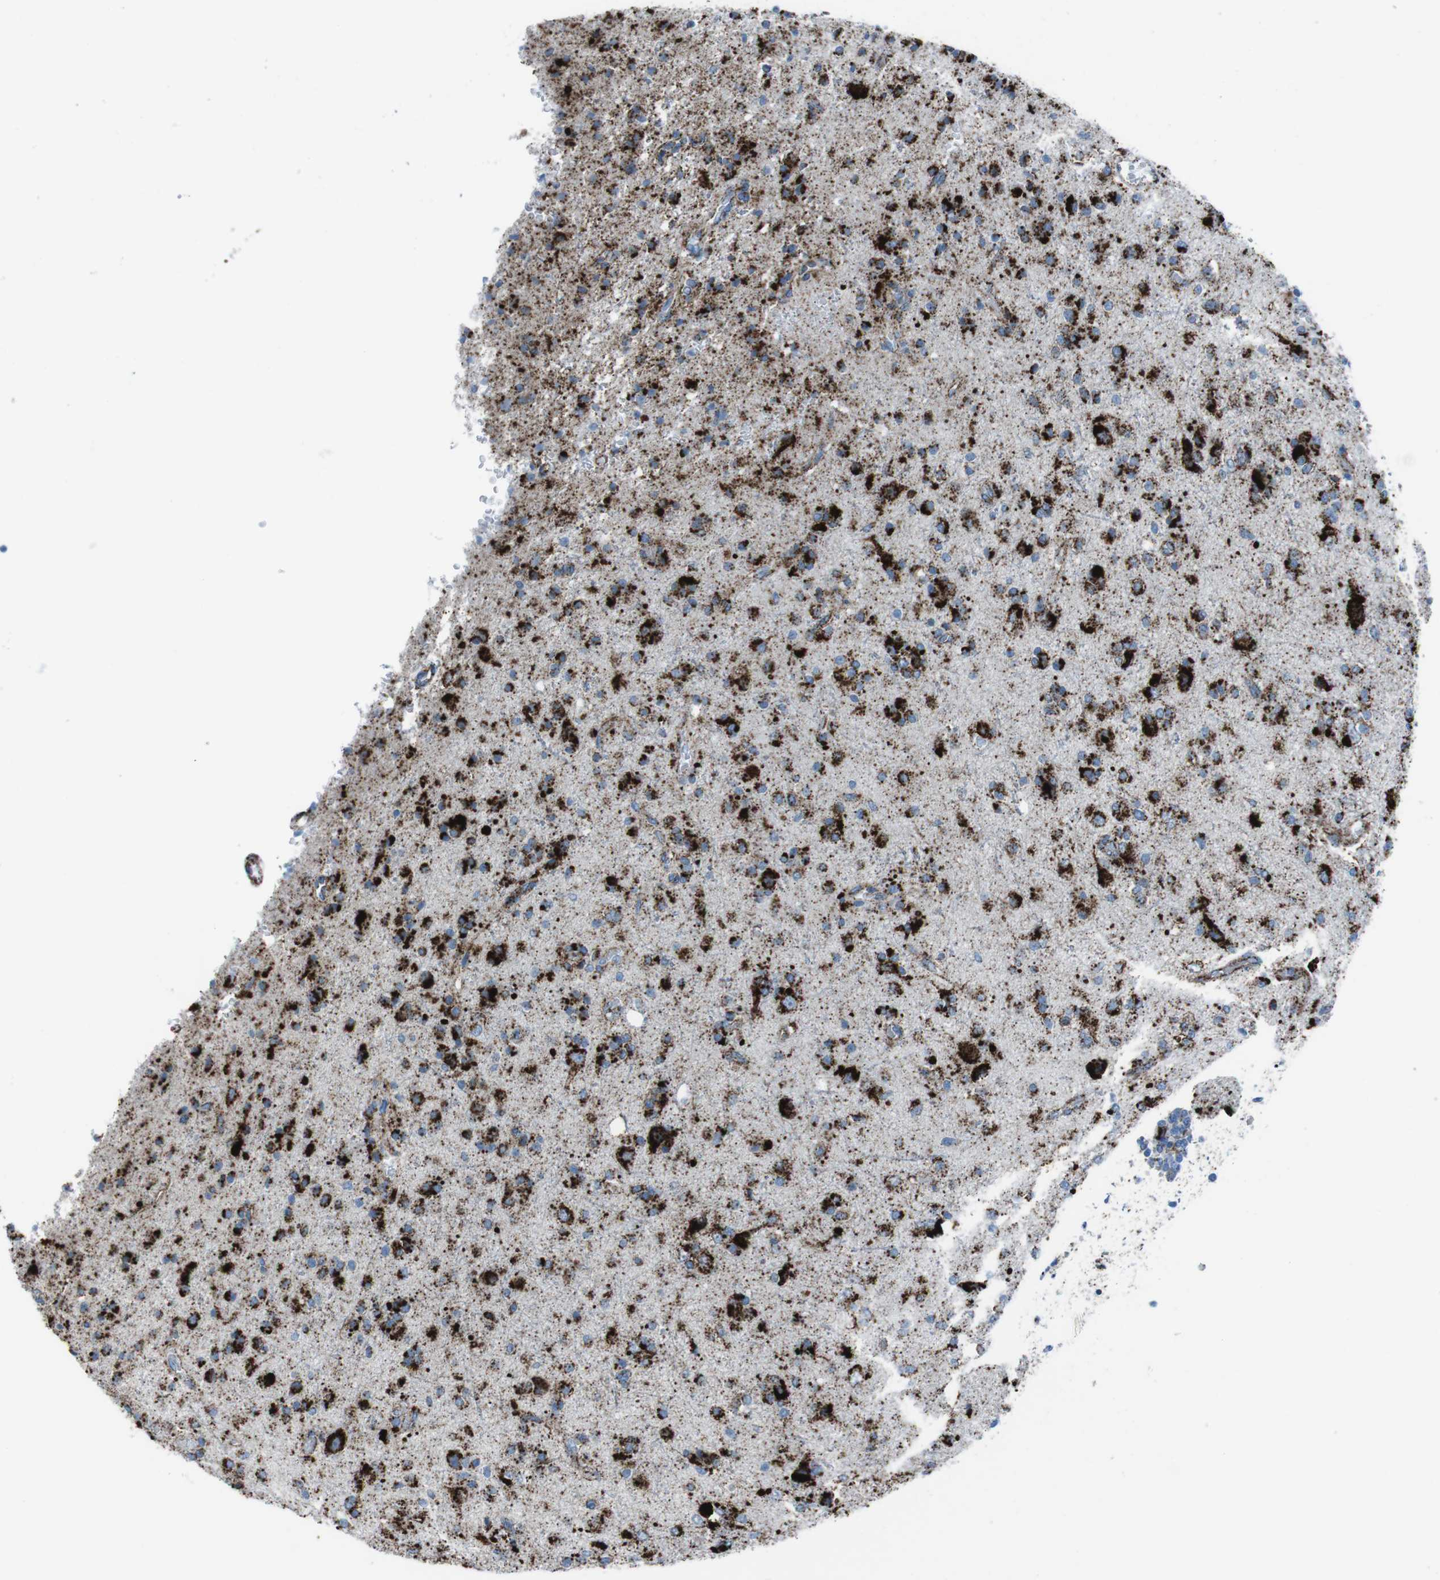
{"staining": {"intensity": "strong", "quantity": ">75%", "location": "cytoplasmic/membranous"}, "tissue": "glioma", "cell_type": "Tumor cells", "image_type": "cancer", "snomed": [{"axis": "morphology", "description": "Glioma, malignant, High grade"}, {"axis": "topography", "description": "Brain"}], "caption": "Tumor cells exhibit high levels of strong cytoplasmic/membranous staining in approximately >75% of cells in human glioma.", "gene": "SCARB2", "patient": {"sex": "male", "age": 47}}